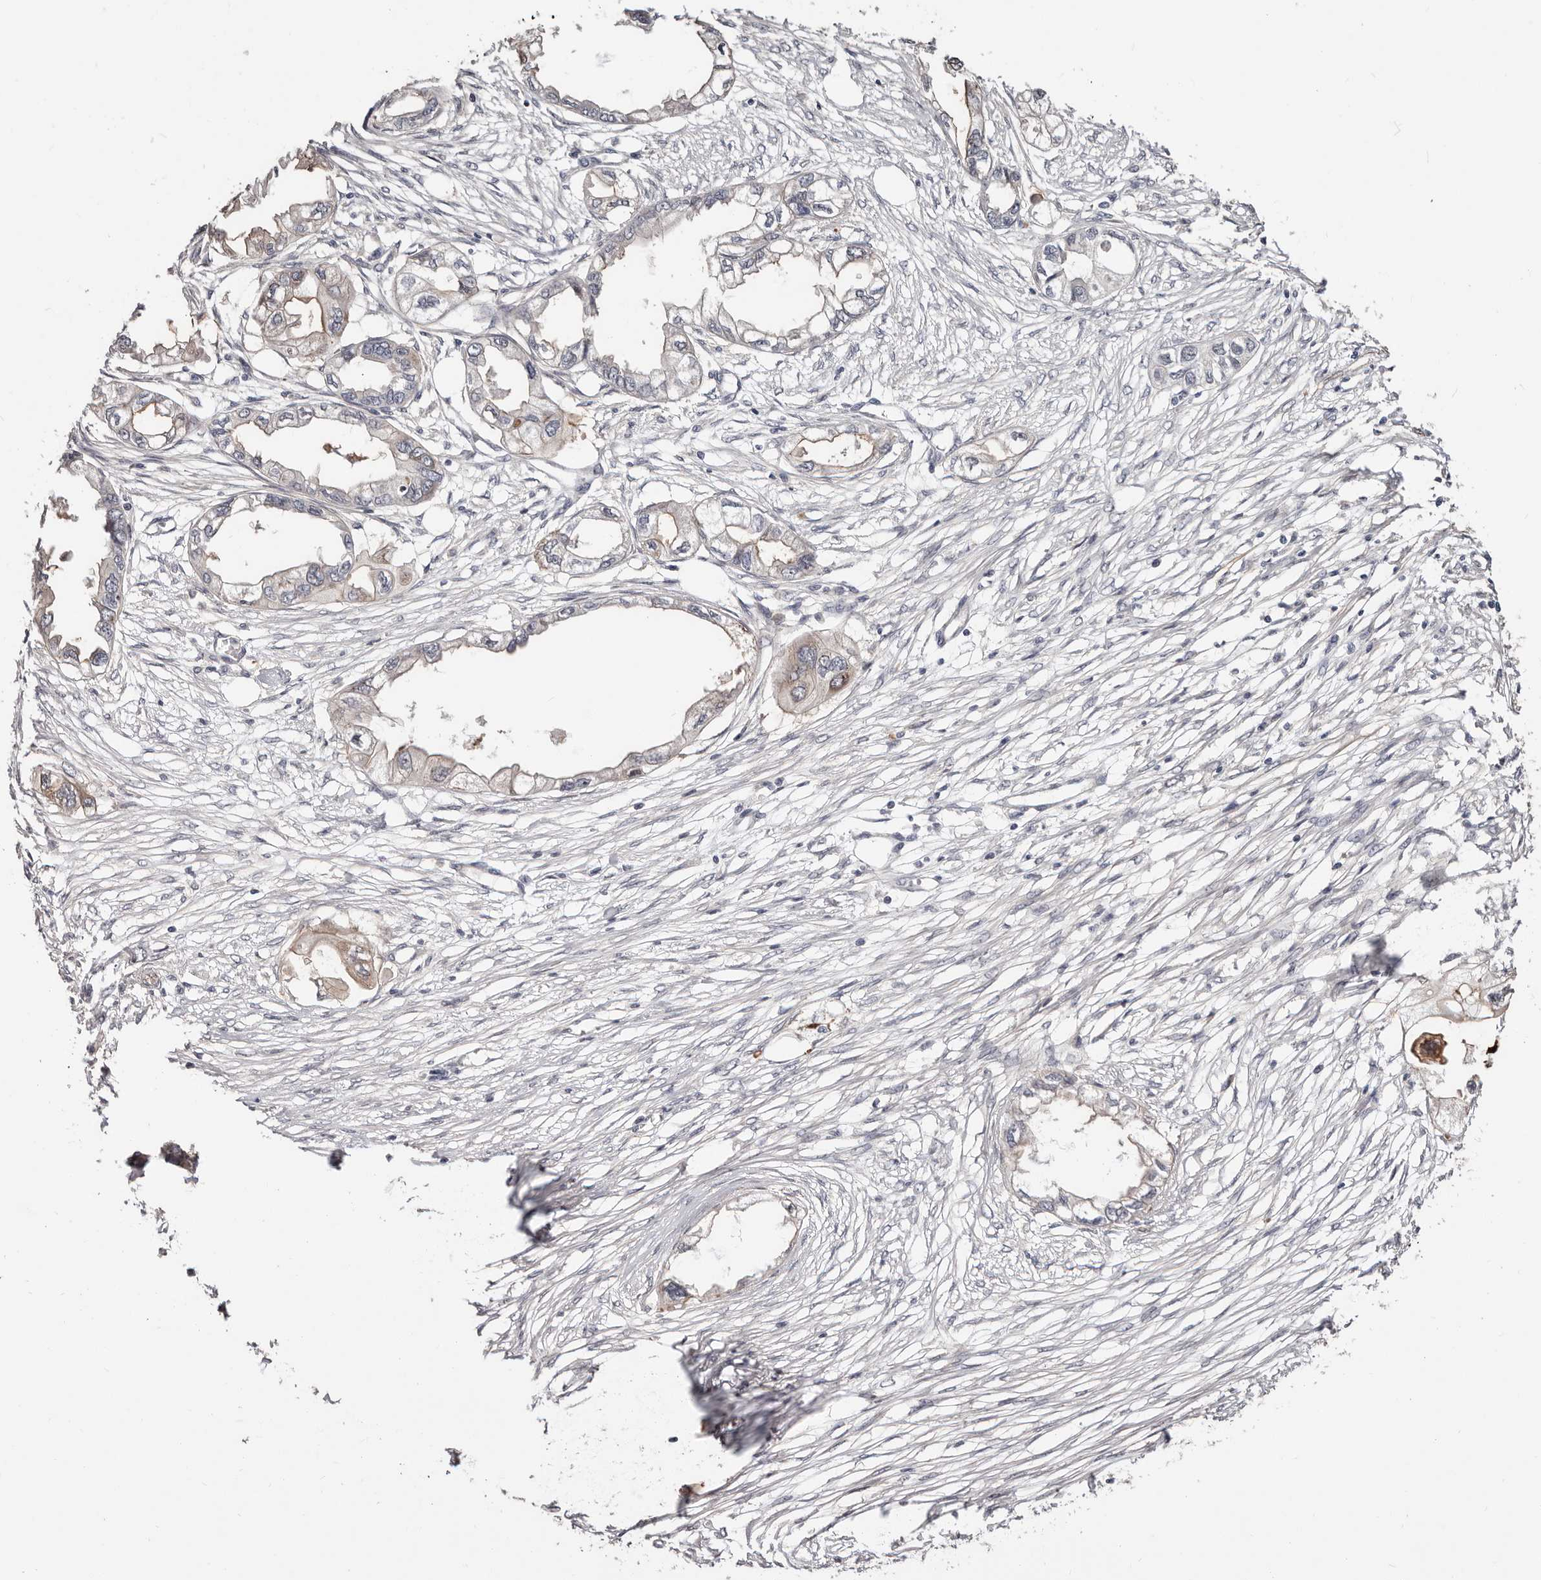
{"staining": {"intensity": "weak", "quantity": "<25%", "location": "cytoplasmic/membranous"}, "tissue": "endometrial cancer", "cell_type": "Tumor cells", "image_type": "cancer", "snomed": [{"axis": "morphology", "description": "Adenocarcinoma, NOS"}, {"axis": "morphology", "description": "Adenocarcinoma, metastatic, NOS"}, {"axis": "topography", "description": "Adipose tissue"}, {"axis": "topography", "description": "Endometrium"}], "caption": "Protein analysis of endometrial metastatic adenocarcinoma exhibits no significant staining in tumor cells.", "gene": "TRIP13", "patient": {"sex": "female", "age": 67}}